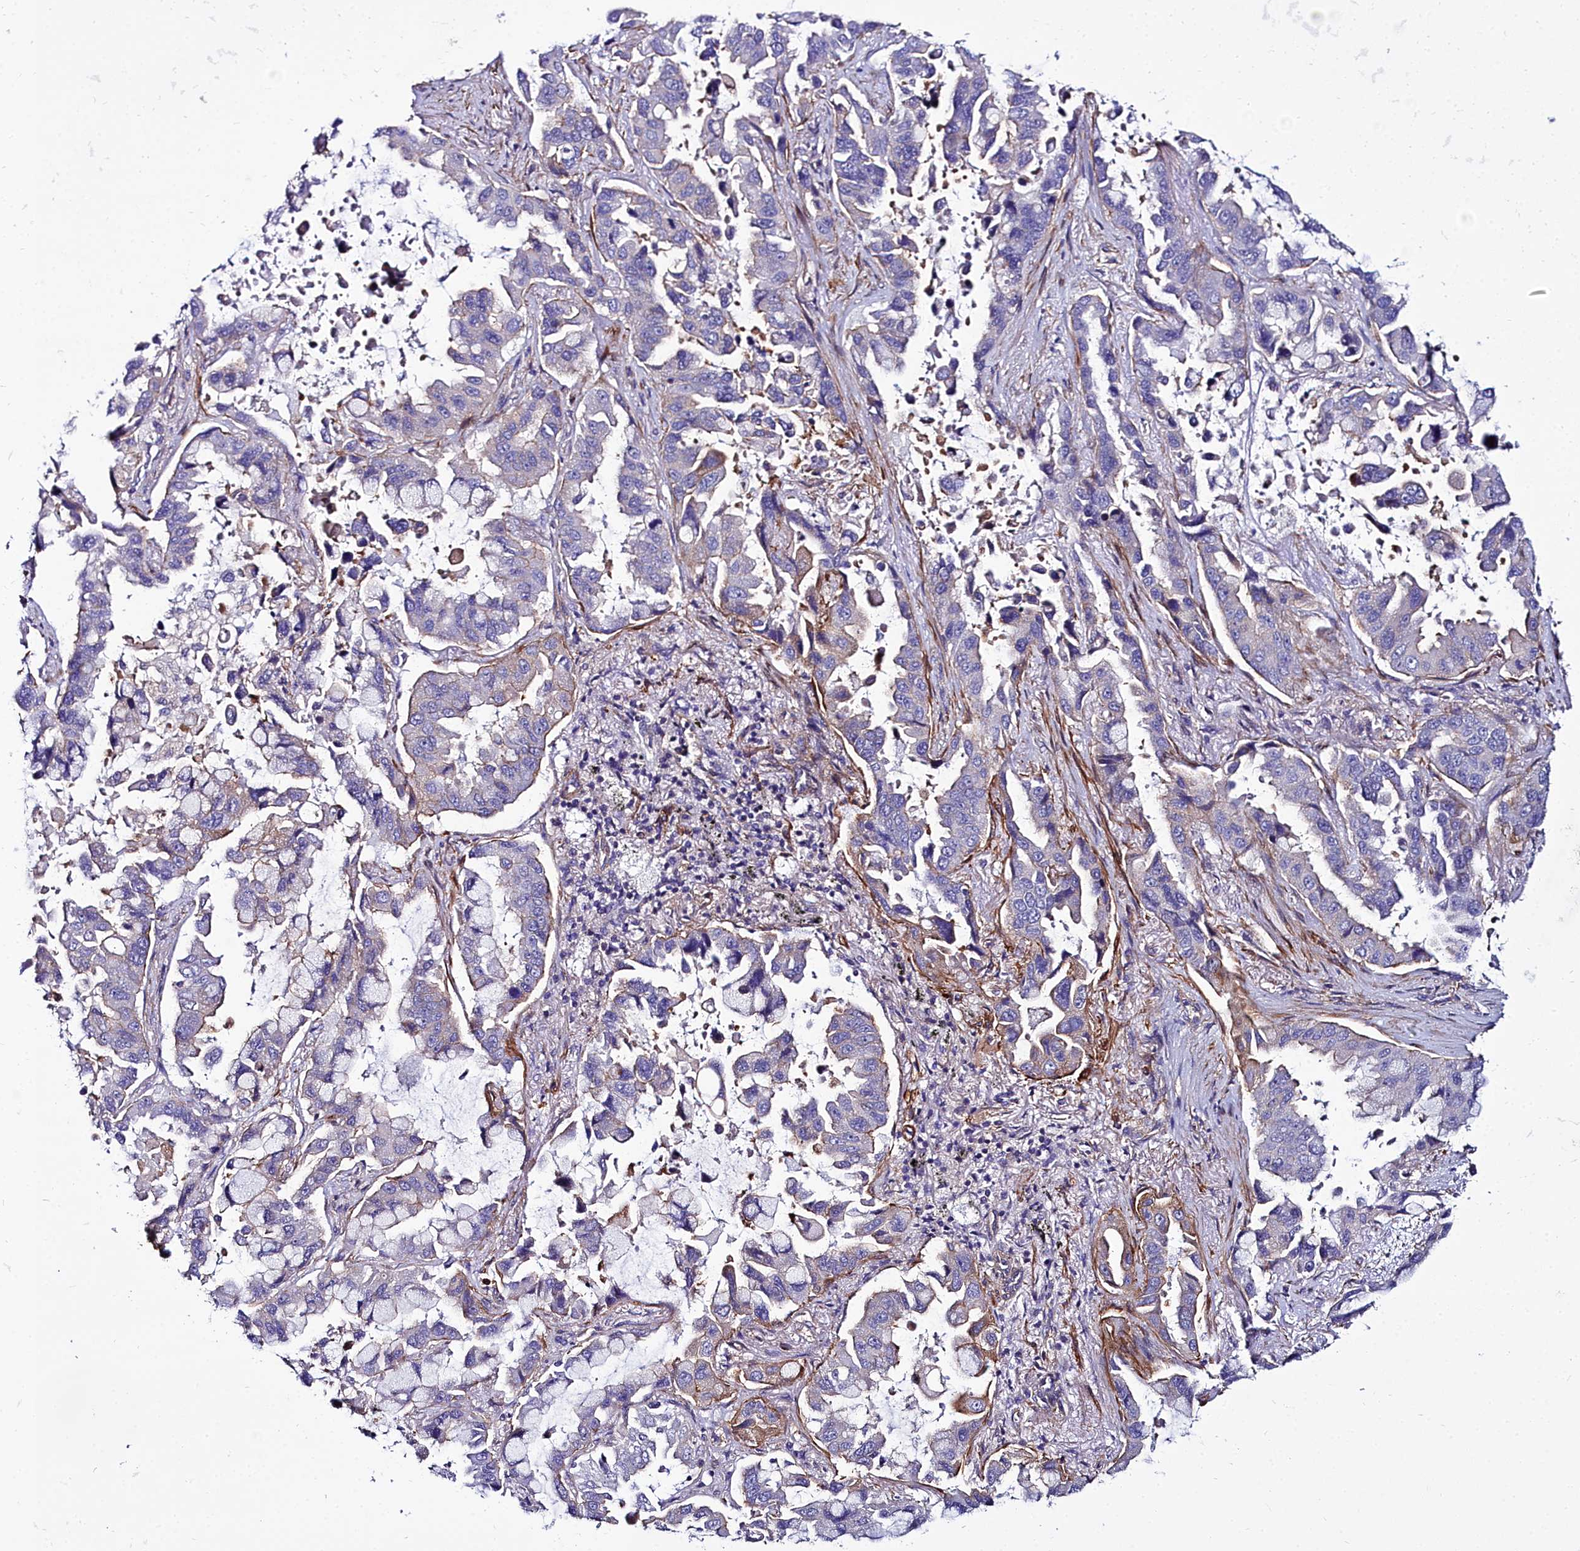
{"staining": {"intensity": "negative", "quantity": "none", "location": "none"}, "tissue": "lung cancer", "cell_type": "Tumor cells", "image_type": "cancer", "snomed": [{"axis": "morphology", "description": "Adenocarcinoma, NOS"}, {"axis": "topography", "description": "Lung"}], "caption": "Immunohistochemistry (IHC) micrograph of lung adenocarcinoma stained for a protein (brown), which reveals no staining in tumor cells. (DAB (3,3'-diaminobenzidine) IHC, high magnification).", "gene": "FADS3", "patient": {"sex": "male", "age": 64}}